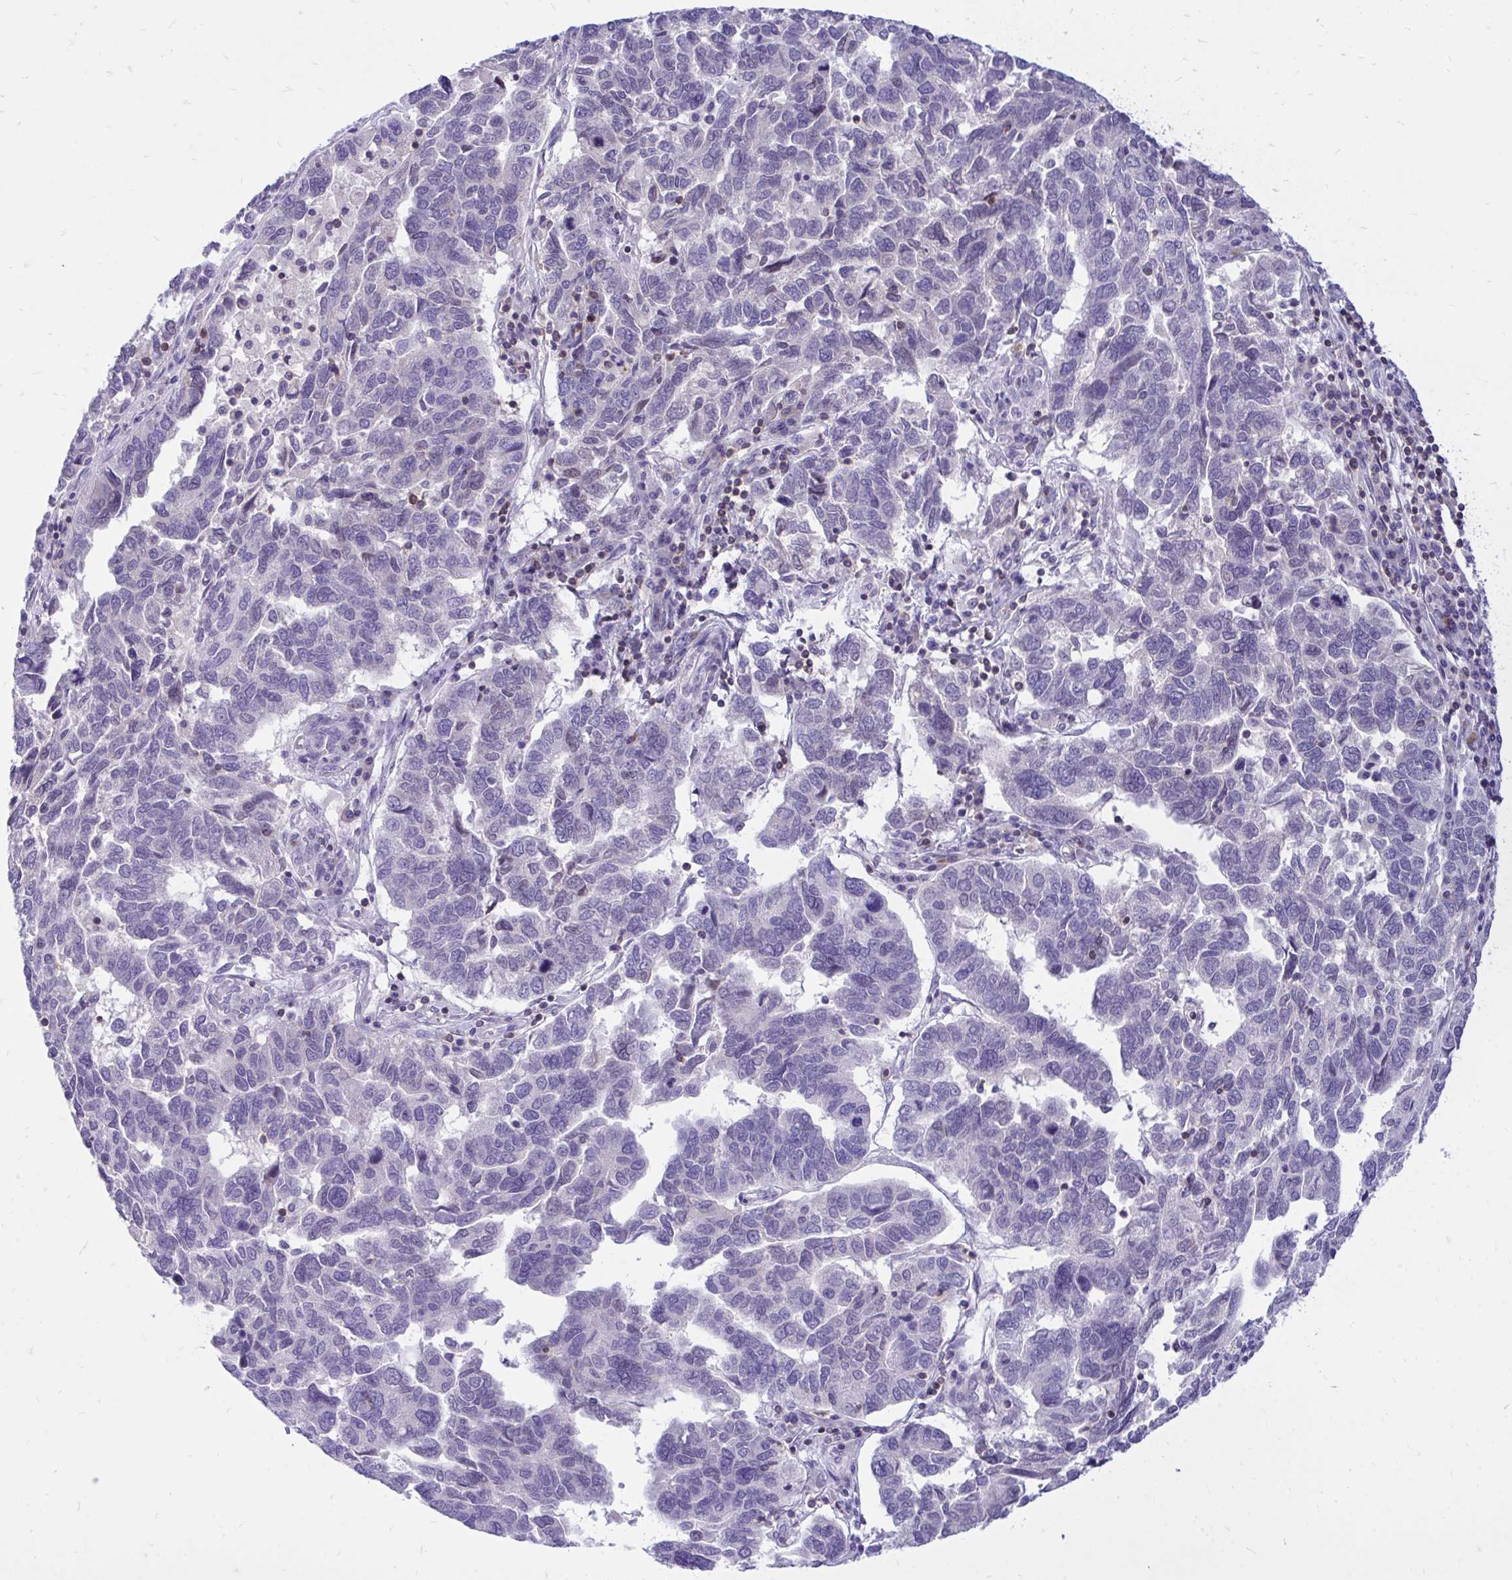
{"staining": {"intensity": "negative", "quantity": "none", "location": "none"}, "tissue": "ovarian cancer", "cell_type": "Tumor cells", "image_type": "cancer", "snomed": [{"axis": "morphology", "description": "Cystadenocarcinoma, serous, NOS"}, {"axis": "topography", "description": "Ovary"}], "caption": "Image shows no significant protein staining in tumor cells of ovarian cancer (serous cystadenocarcinoma). (Immunohistochemistry (ihc), brightfield microscopy, high magnification).", "gene": "CXCL8", "patient": {"sex": "female", "age": 64}}